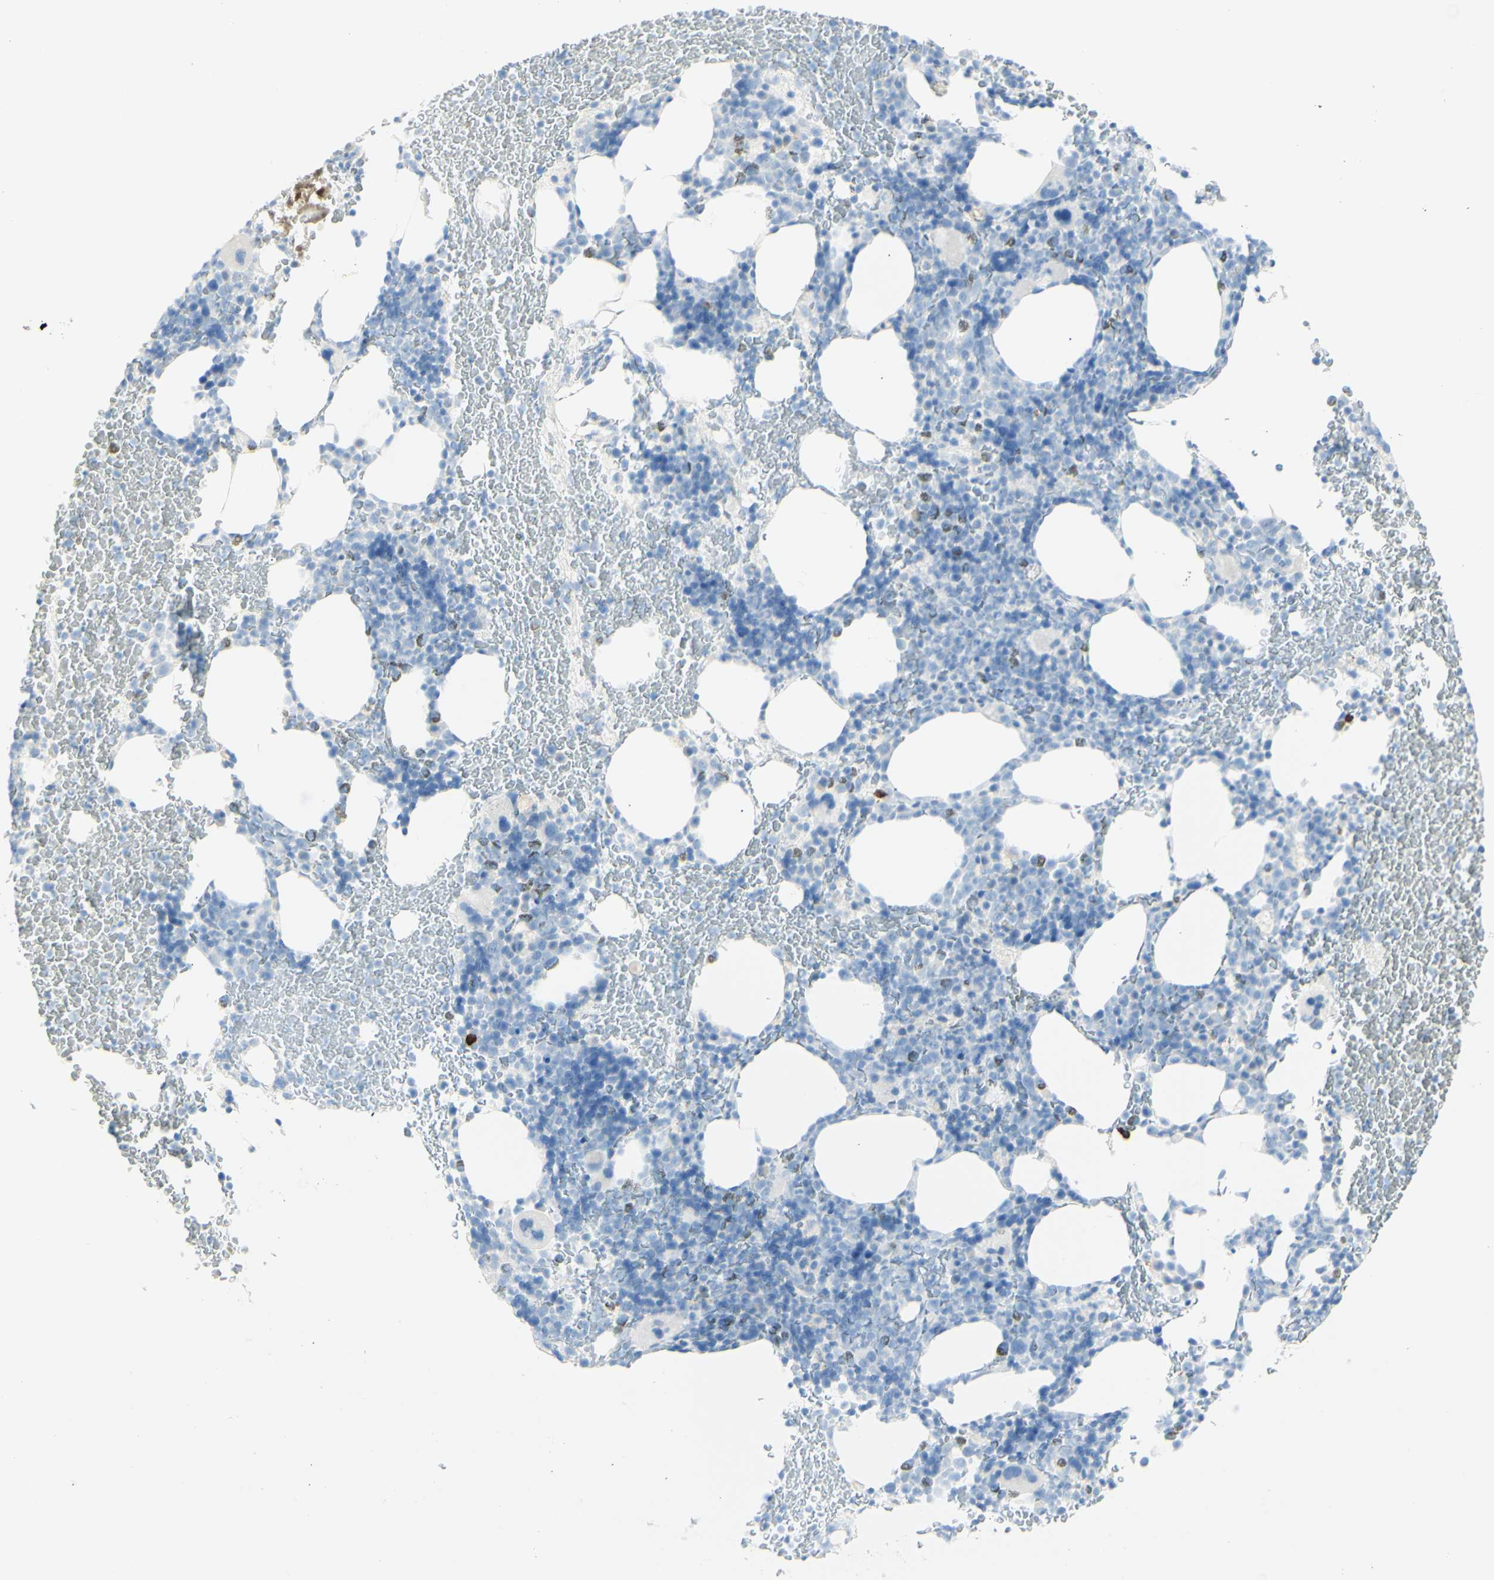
{"staining": {"intensity": "negative", "quantity": "none", "location": "none"}, "tissue": "bone marrow", "cell_type": "Hematopoietic cells", "image_type": "normal", "snomed": [{"axis": "morphology", "description": "Normal tissue, NOS"}, {"axis": "morphology", "description": "Inflammation, NOS"}, {"axis": "topography", "description": "Bone marrow"}], "caption": "The image shows no staining of hematopoietic cells in normal bone marrow.", "gene": "LETM1", "patient": {"sex": "male", "age": 72}}